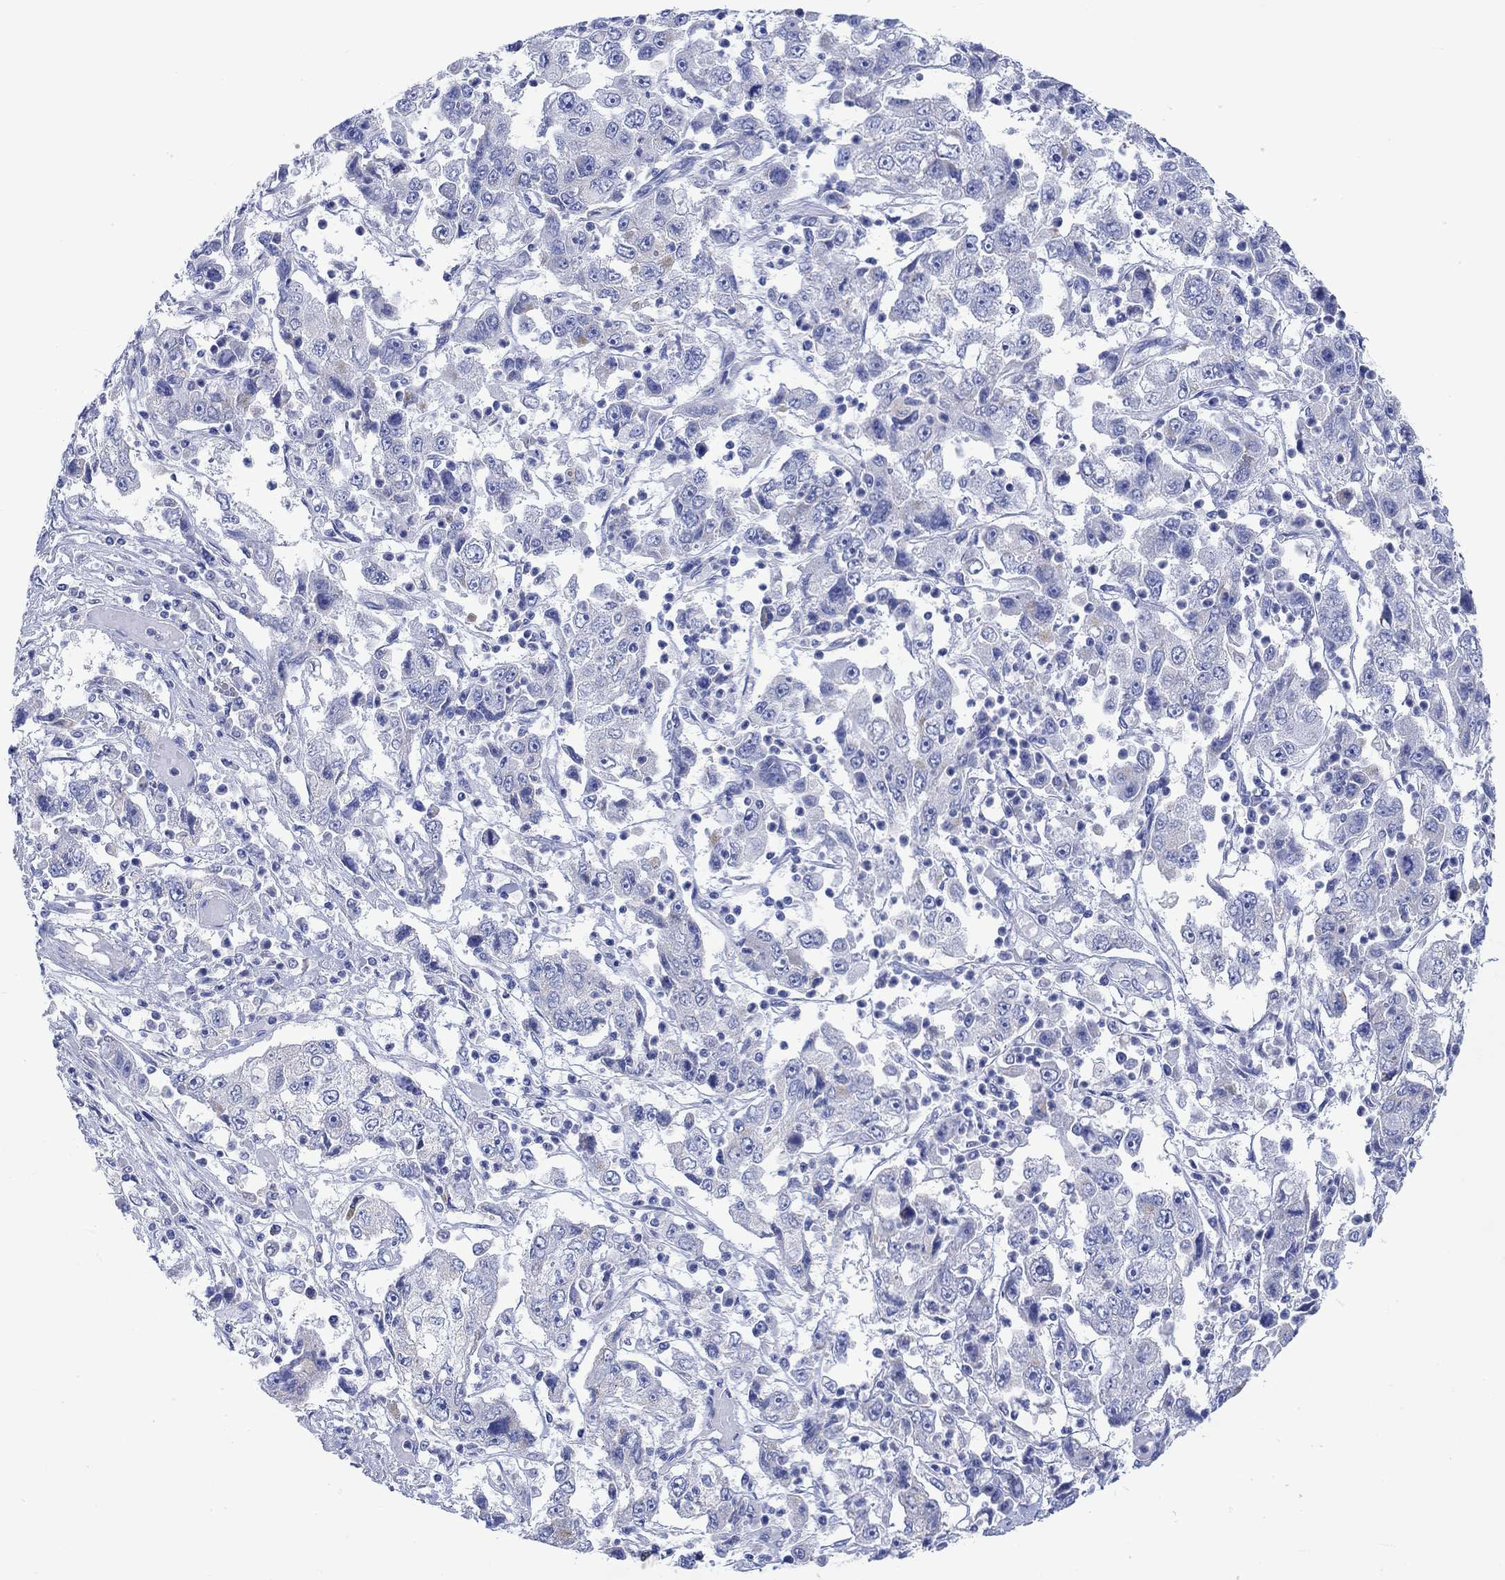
{"staining": {"intensity": "negative", "quantity": "none", "location": "none"}, "tissue": "cervical cancer", "cell_type": "Tumor cells", "image_type": "cancer", "snomed": [{"axis": "morphology", "description": "Squamous cell carcinoma, NOS"}, {"axis": "topography", "description": "Cervix"}], "caption": "Immunohistochemistry of human squamous cell carcinoma (cervical) displays no expression in tumor cells.", "gene": "REEP6", "patient": {"sex": "female", "age": 36}}